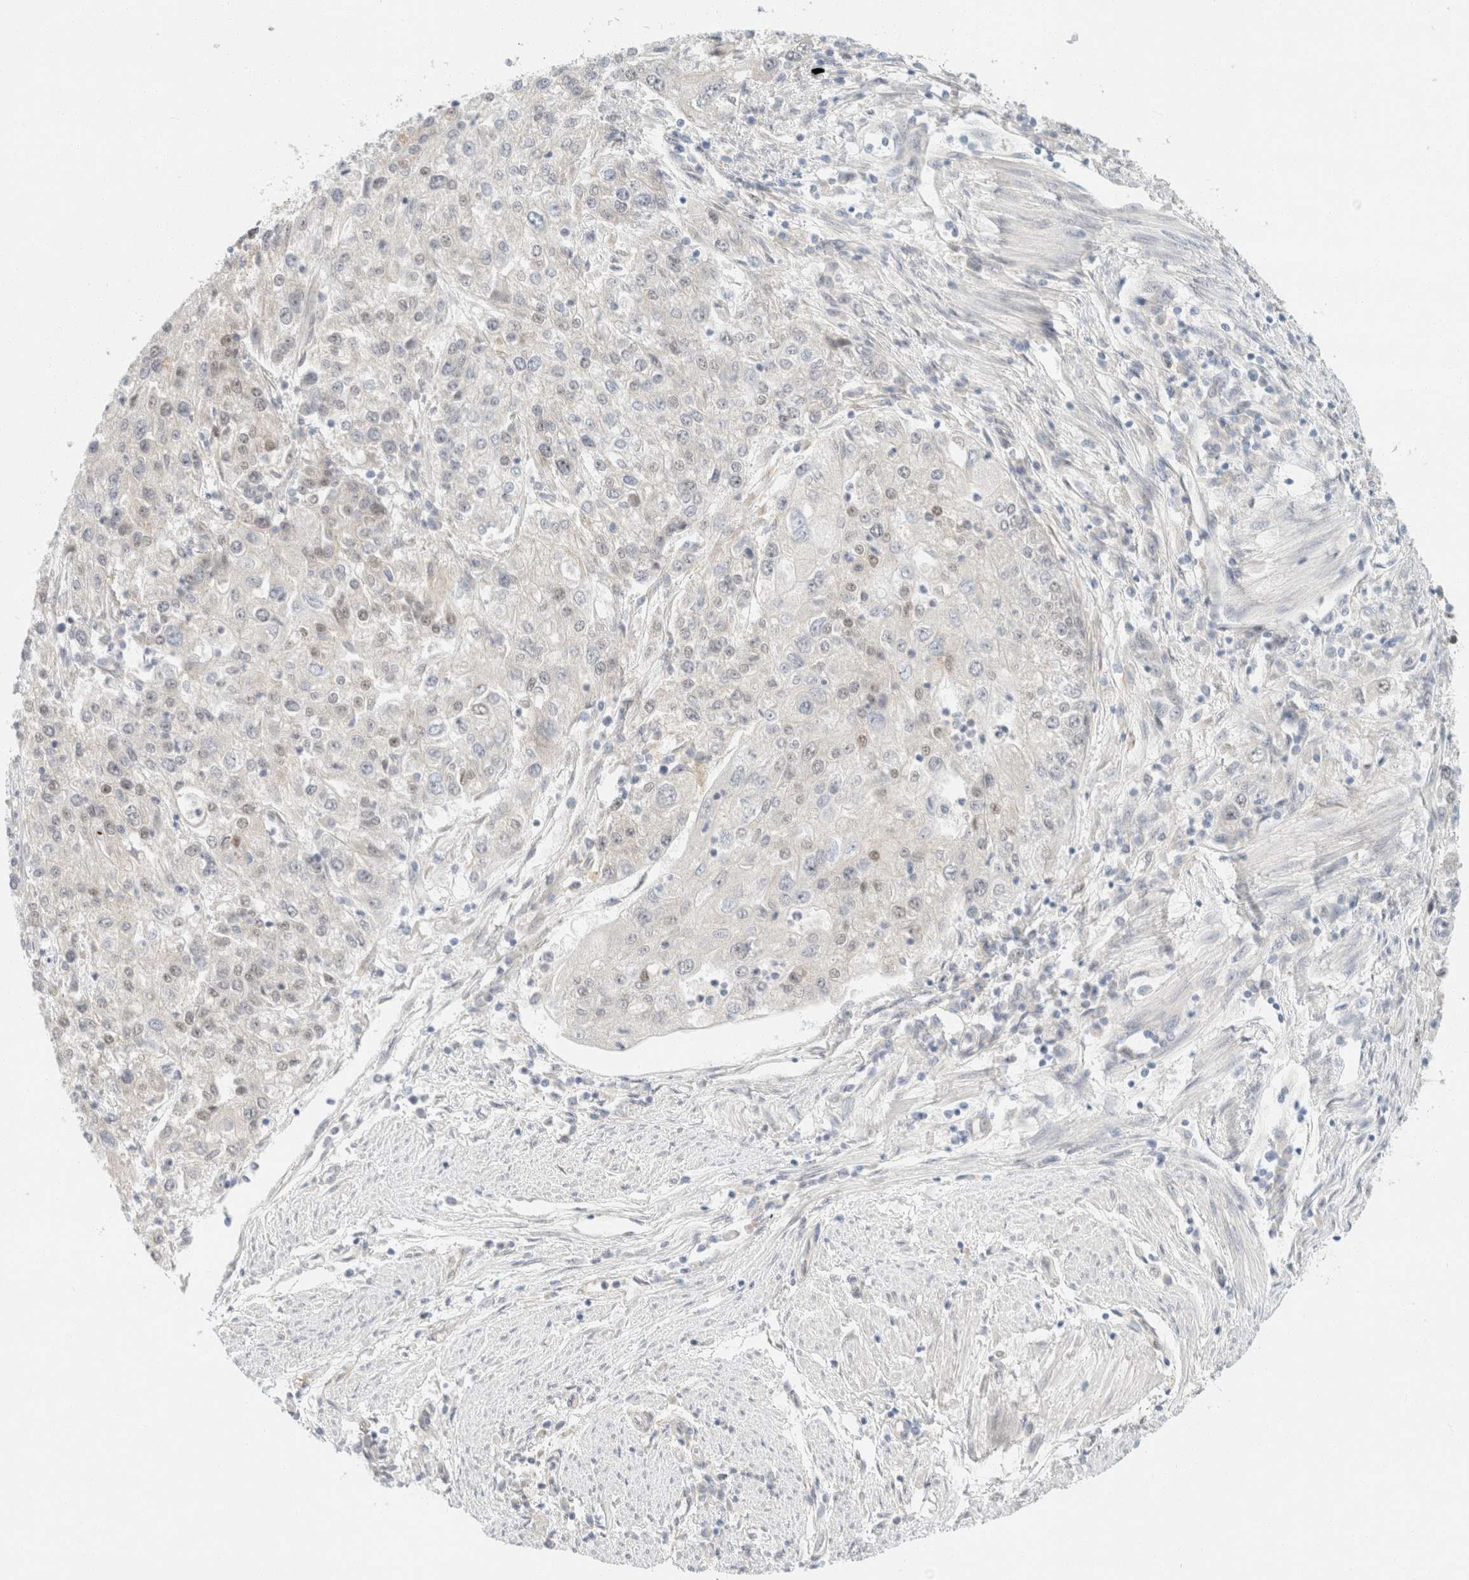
{"staining": {"intensity": "negative", "quantity": "none", "location": "none"}, "tissue": "endometrial cancer", "cell_type": "Tumor cells", "image_type": "cancer", "snomed": [{"axis": "morphology", "description": "Adenocarcinoma, NOS"}, {"axis": "topography", "description": "Endometrium"}], "caption": "Endometrial cancer (adenocarcinoma) was stained to show a protein in brown. There is no significant positivity in tumor cells. (DAB (3,3'-diaminobenzidine) immunohistochemistry (IHC) visualized using brightfield microscopy, high magnification).", "gene": "ZNF768", "patient": {"sex": "female", "age": 49}}